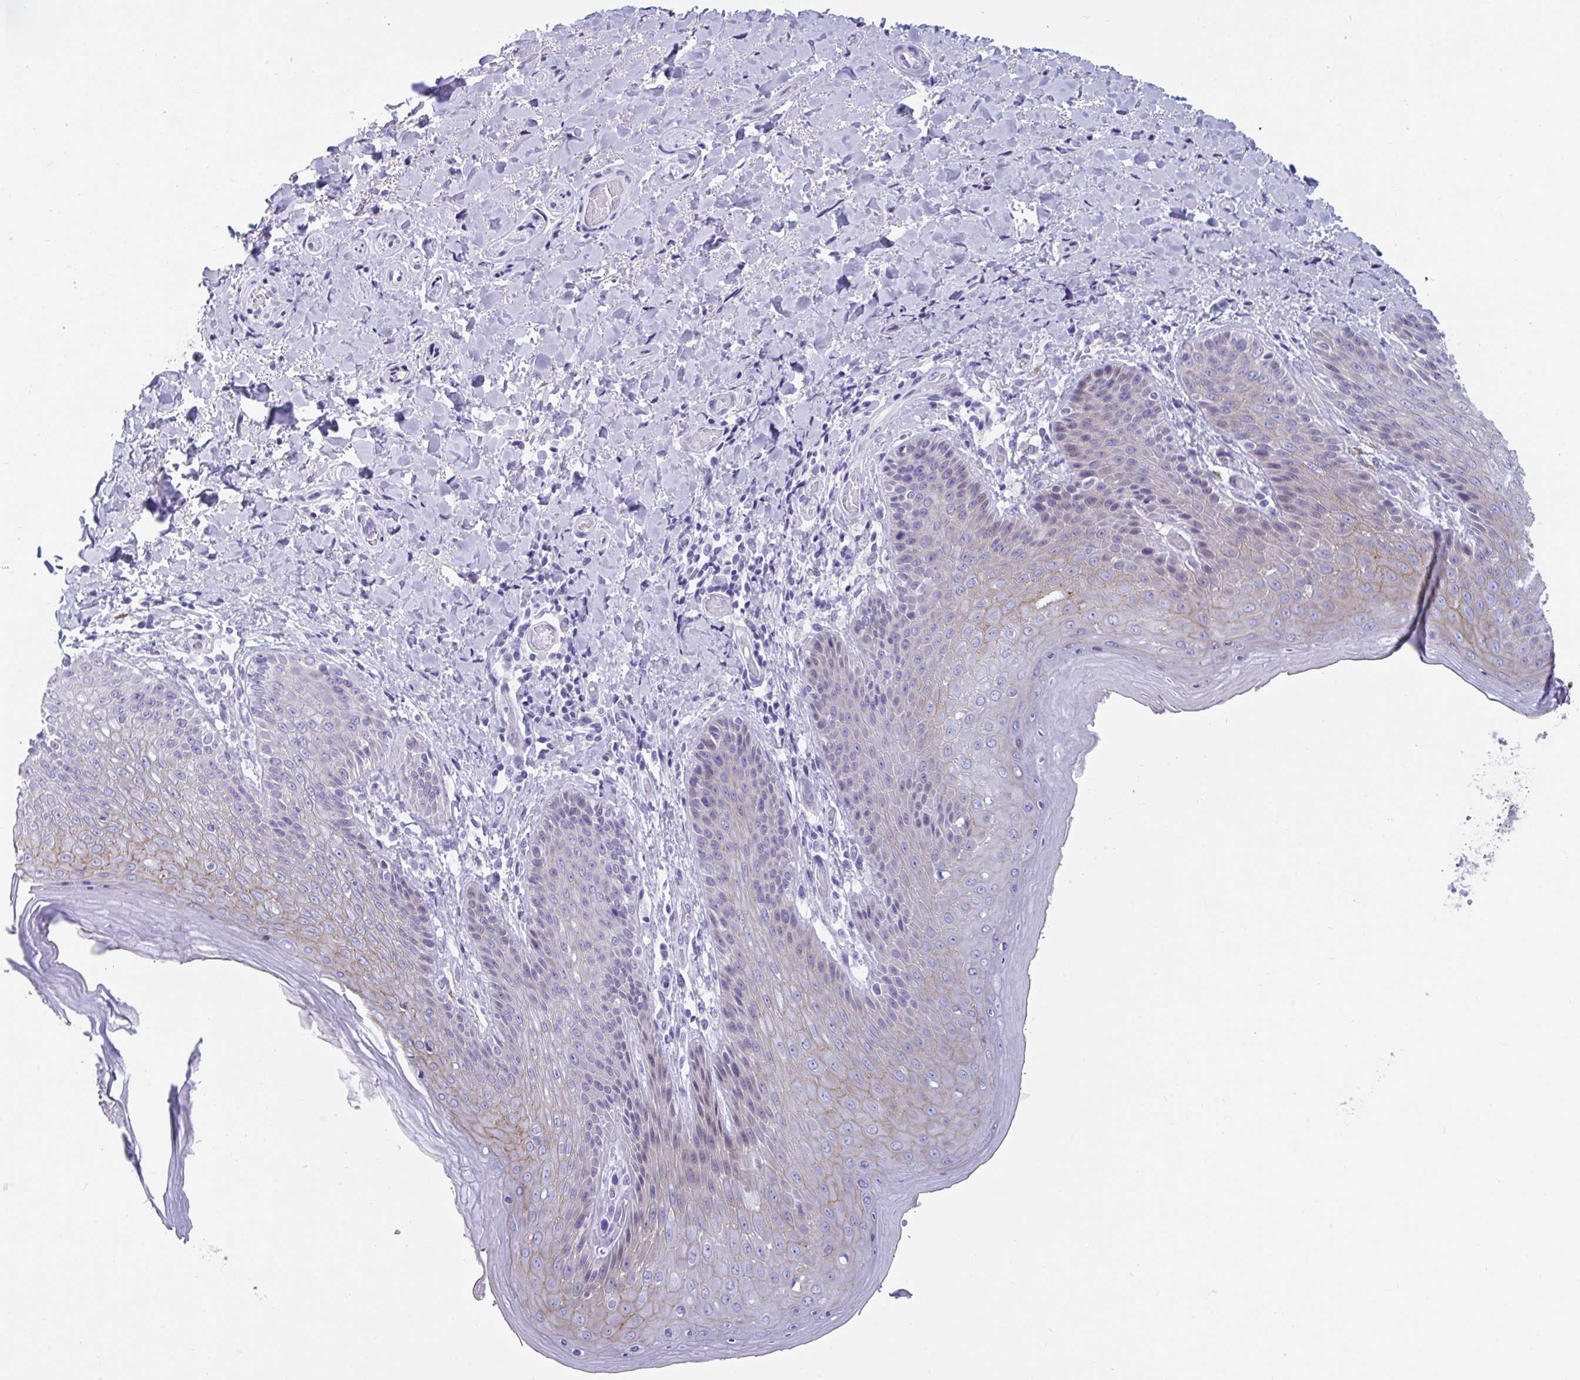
{"staining": {"intensity": "moderate", "quantity": "<25%", "location": "cytoplasmic/membranous"}, "tissue": "skin", "cell_type": "Epidermal cells", "image_type": "normal", "snomed": [{"axis": "morphology", "description": "Normal tissue, NOS"}, {"axis": "topography", "description": "Anal"}, {"axis": "topography", "description": "Peripheral nerve tissue"}], "caption": "Epidermal cells show moderate cytoplasmic/membranous expression in approximately <25% of cells in normal skin. Nuclei are stained in blue.", "gene": "TTC30A", "patient": {"sex": "male", "age": 51}}